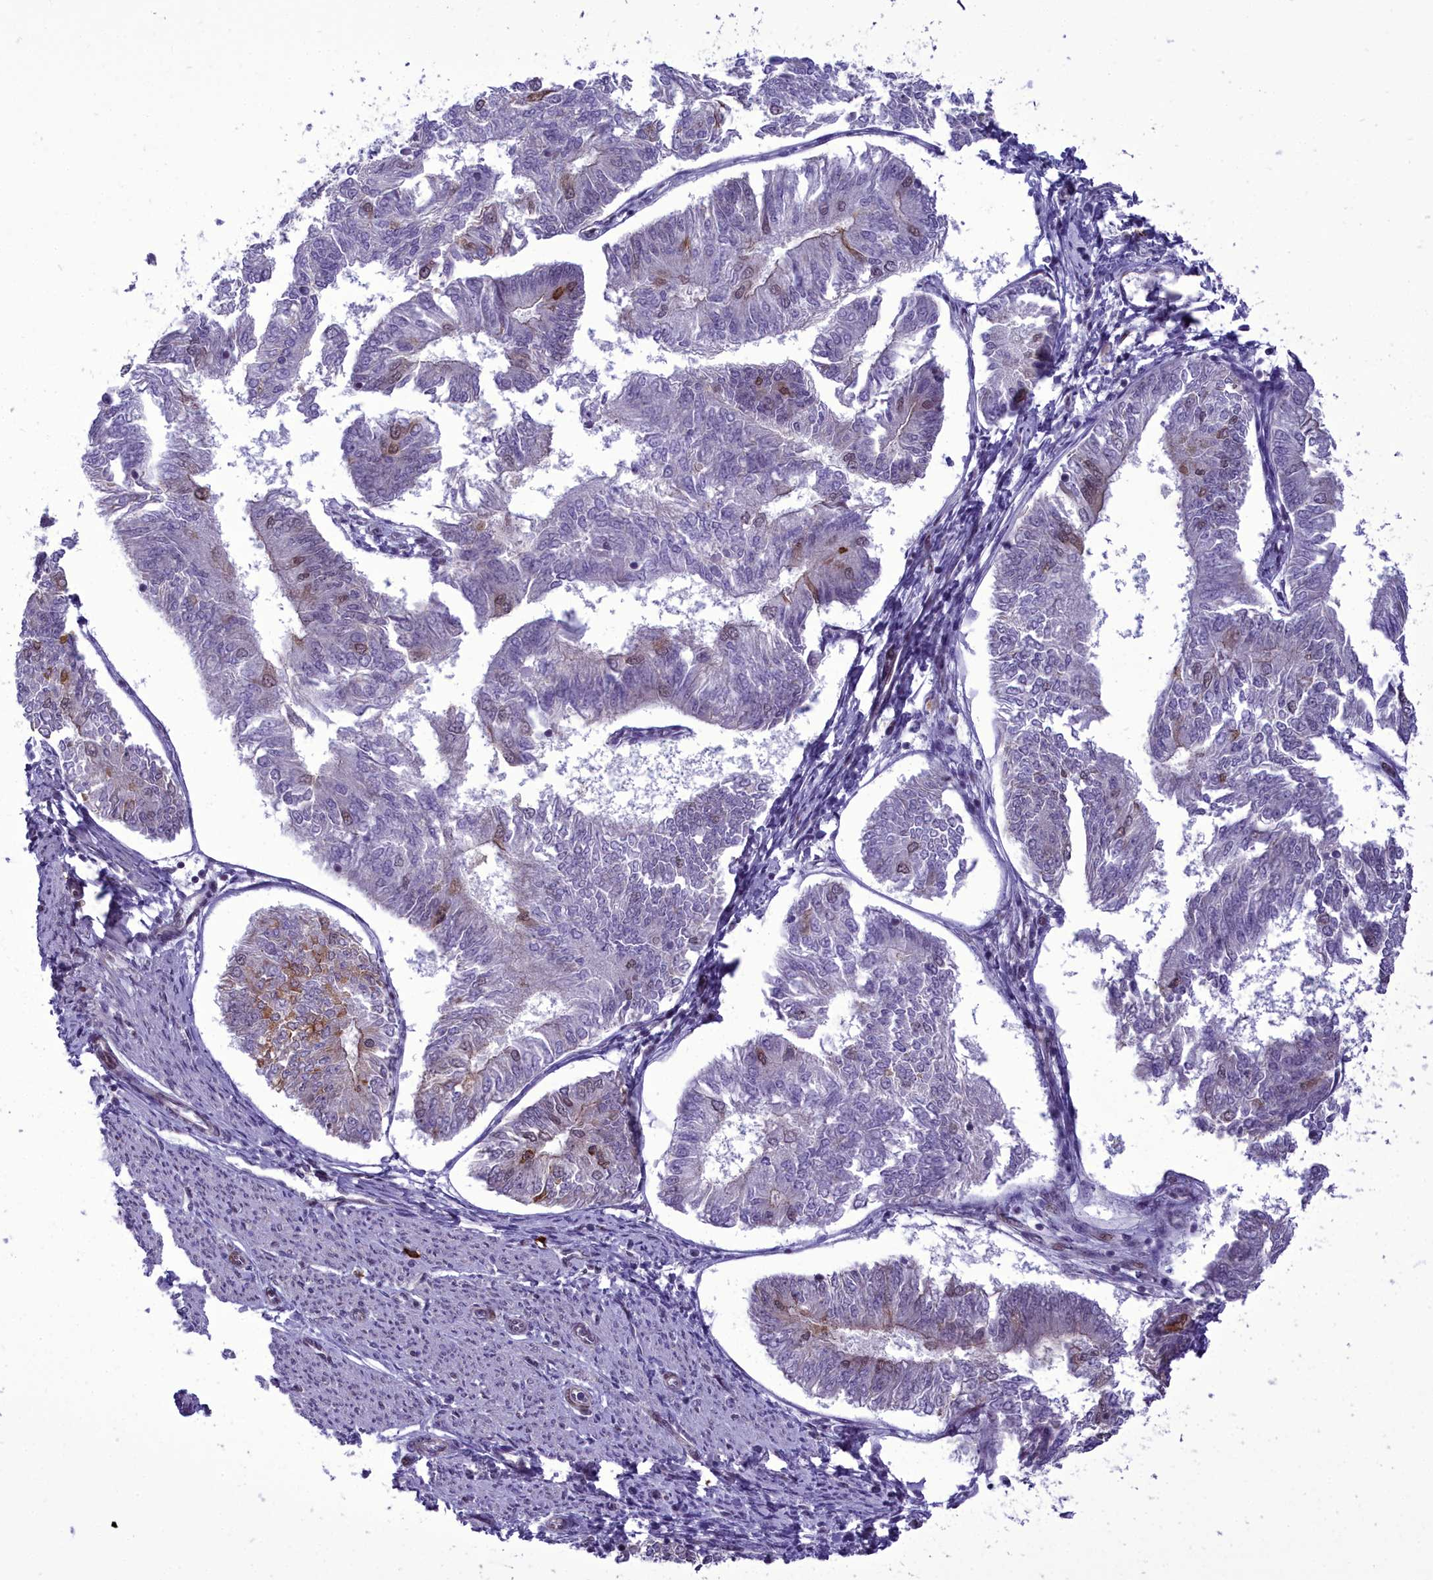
{"staining": {"intensity": "moderate", "quantity": "<25%", "location": "cytoplasmic/membranous,nuclear"}, "tissue": "endometrial cancer", "cell_type": "Tumor cells", "image_type": "cancer", "snomed": [{"axis": "morphology", "description": "Adenocarcinoma, NOS"}, {"axis": "topography", "description": "Endometrium"}], "caption": "A micrograph showing moderate cytoplasmic/membranous and nuclear positivity in about <25% of tumor cells in endometrial cancer (adenocarcinoma), as visualized by brown immunohistochemical staining.", "gene": "CEACAM19", "patient": {"sex": "female", "age": 58}}